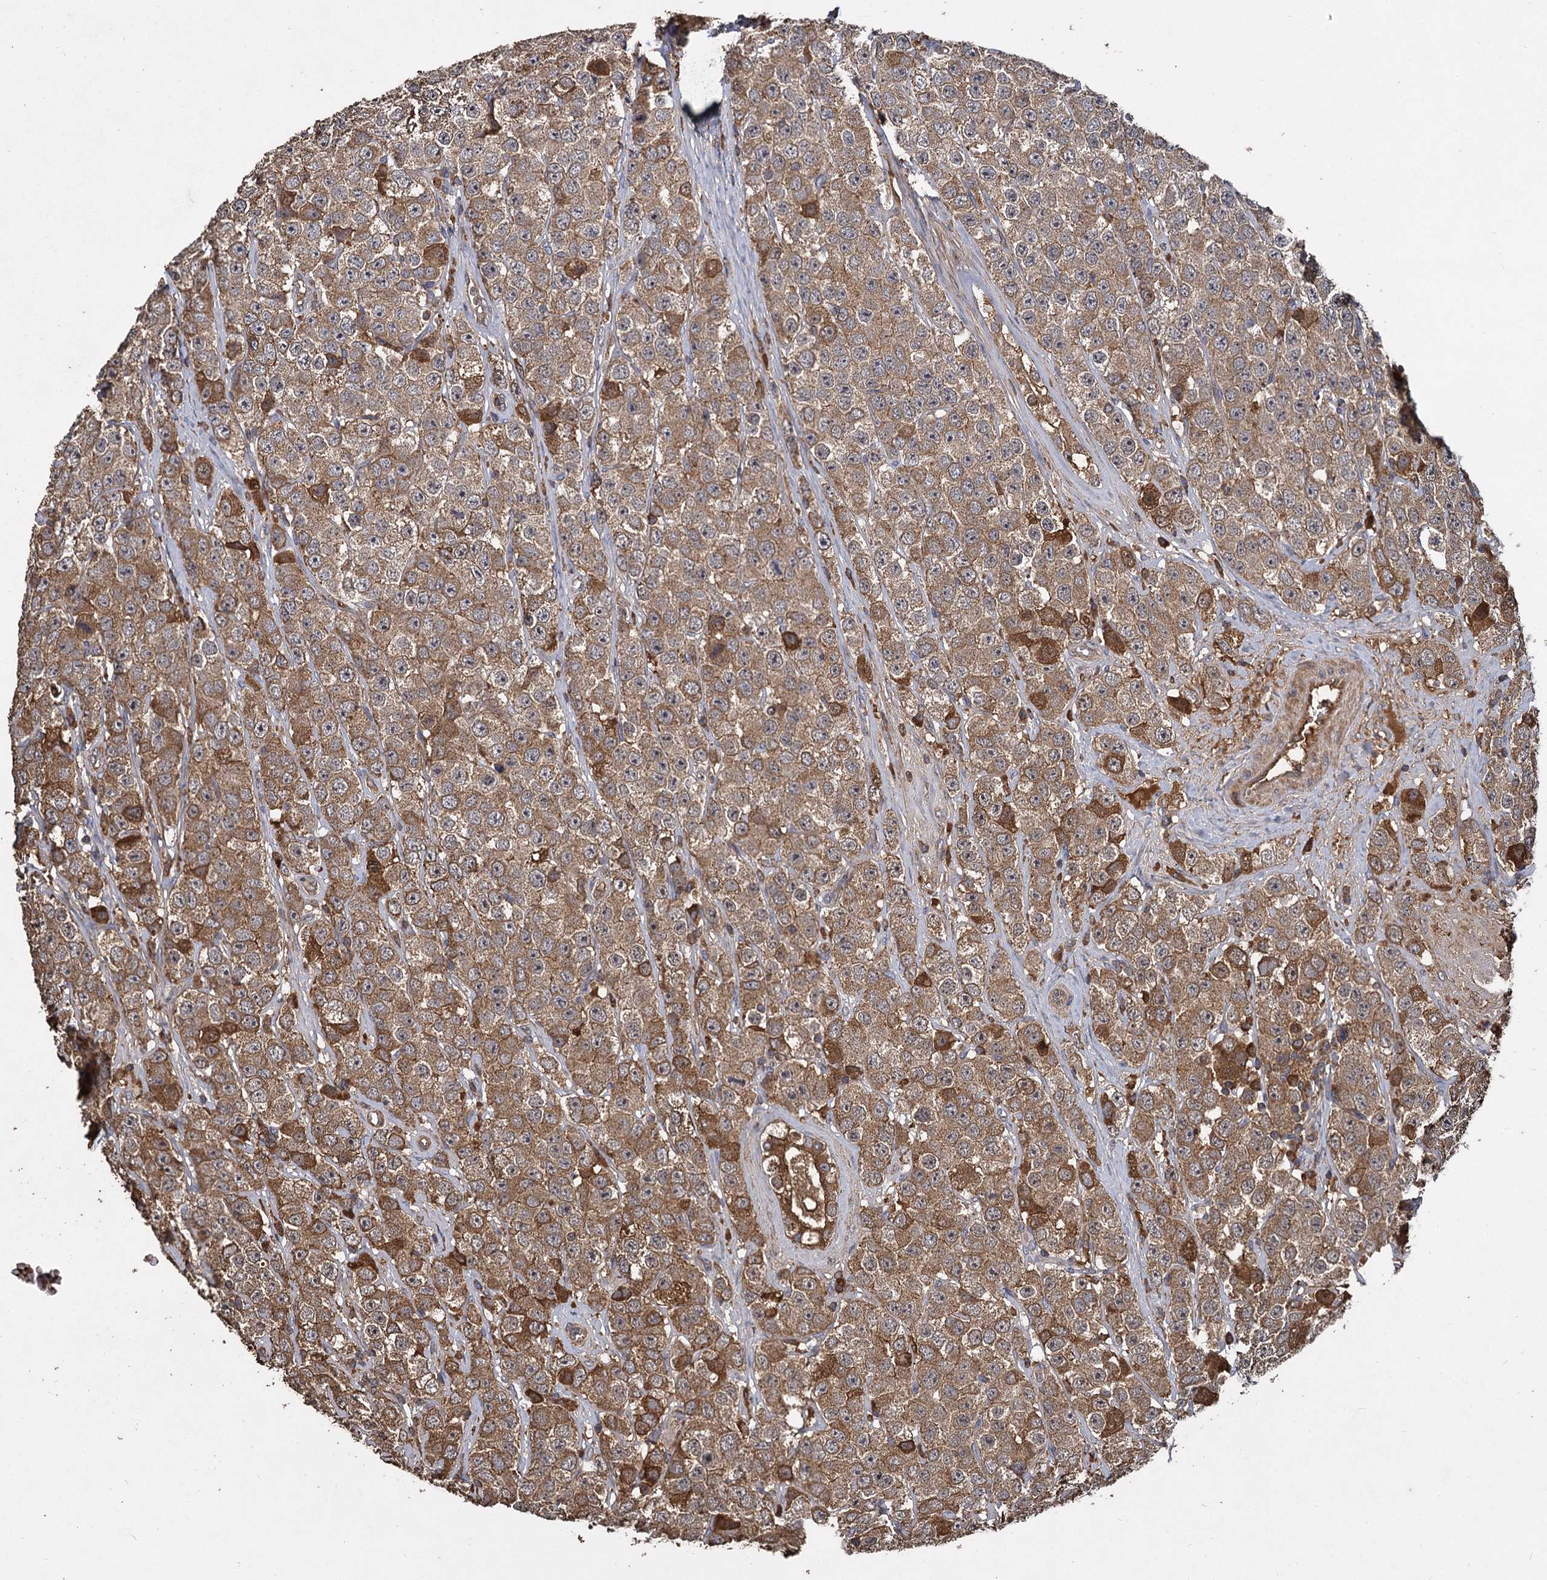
{"staining": {"intensity": "moderate", "quantity": ">75%", "location": "cytoplasmic/membranous"}, "tissue": "testis cancer", "cell_type": "Tumor cells", "image_type": "cancer", "snomed": [{"axis": "morphology", "description": "Seminoma, NOS"}, {"axis": "topography", "description": "Testis"}], "caption": "High-power microscopy captured an IHC image of testis seminoma, revealing moderate cytoplasmic/membranous positivity in about >75% of tumor cells. (brown staining indicates protein expression, while blue staining denotes nuclei).", "gene": "GCLC", "patient": {"sex": "male", "age": 28}}